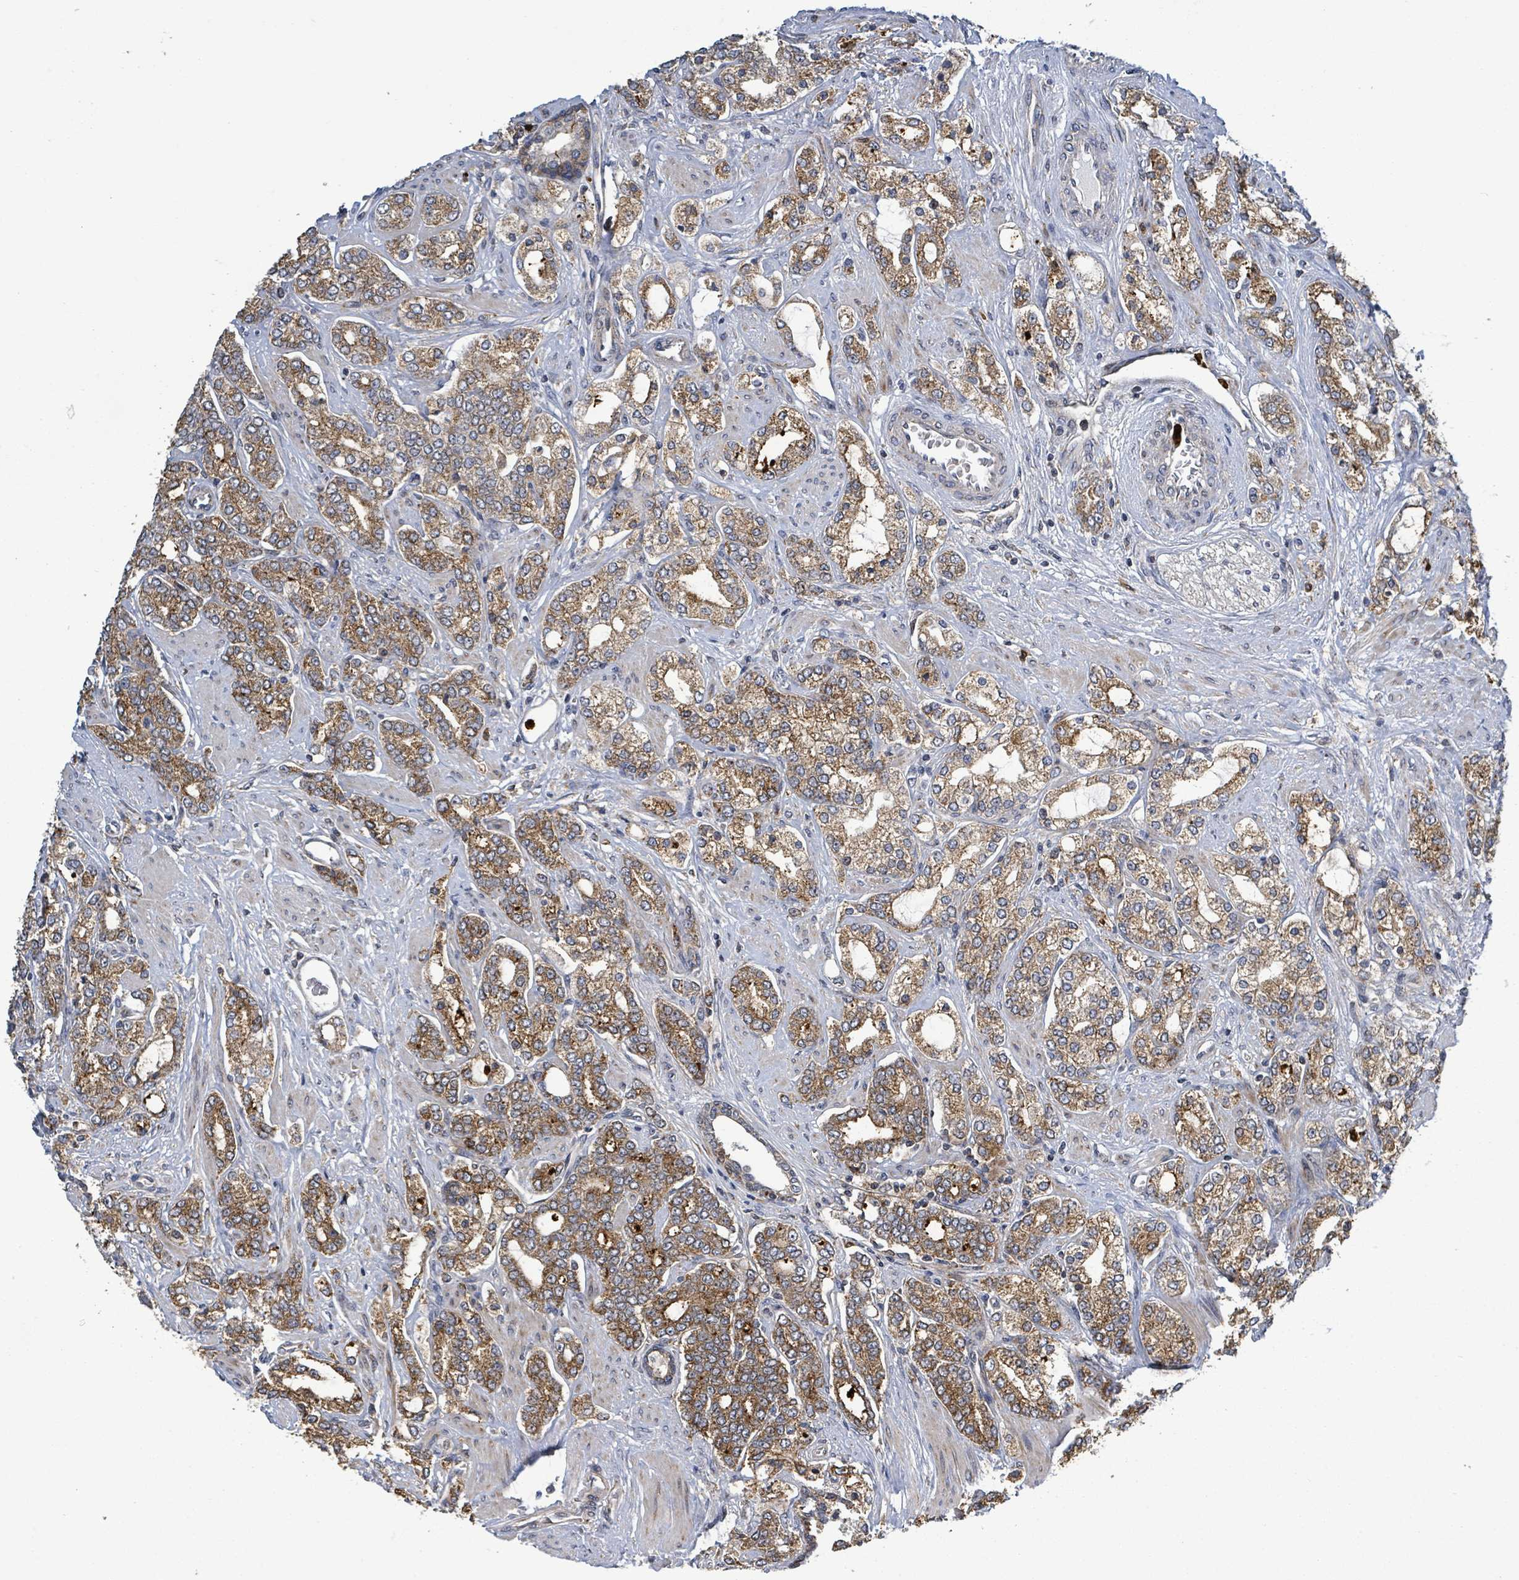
{"staining": {"intensity": "moderate", "quantity": ">75%", "location": "cytoplasmic/membranous"}, "tissue": "prostate cancer", "cell_type": "Tumor cells", "image_type": "cancer", "snomed": [{"axis": "morphology", "description": "Adenocarcinoma, High grade"}, {"axis": "topography", "description": "Prostate"}], "caption": "Immunohistochemical staining of prostate cancer (adenocarcinoma (high-grade)) demonstrates medium levels of moderate cytoplasmic/membranous expression in approximately >75% of tumor cells.", "gene": "COQ6", "patient": {"sex": "male", "age": 64}}